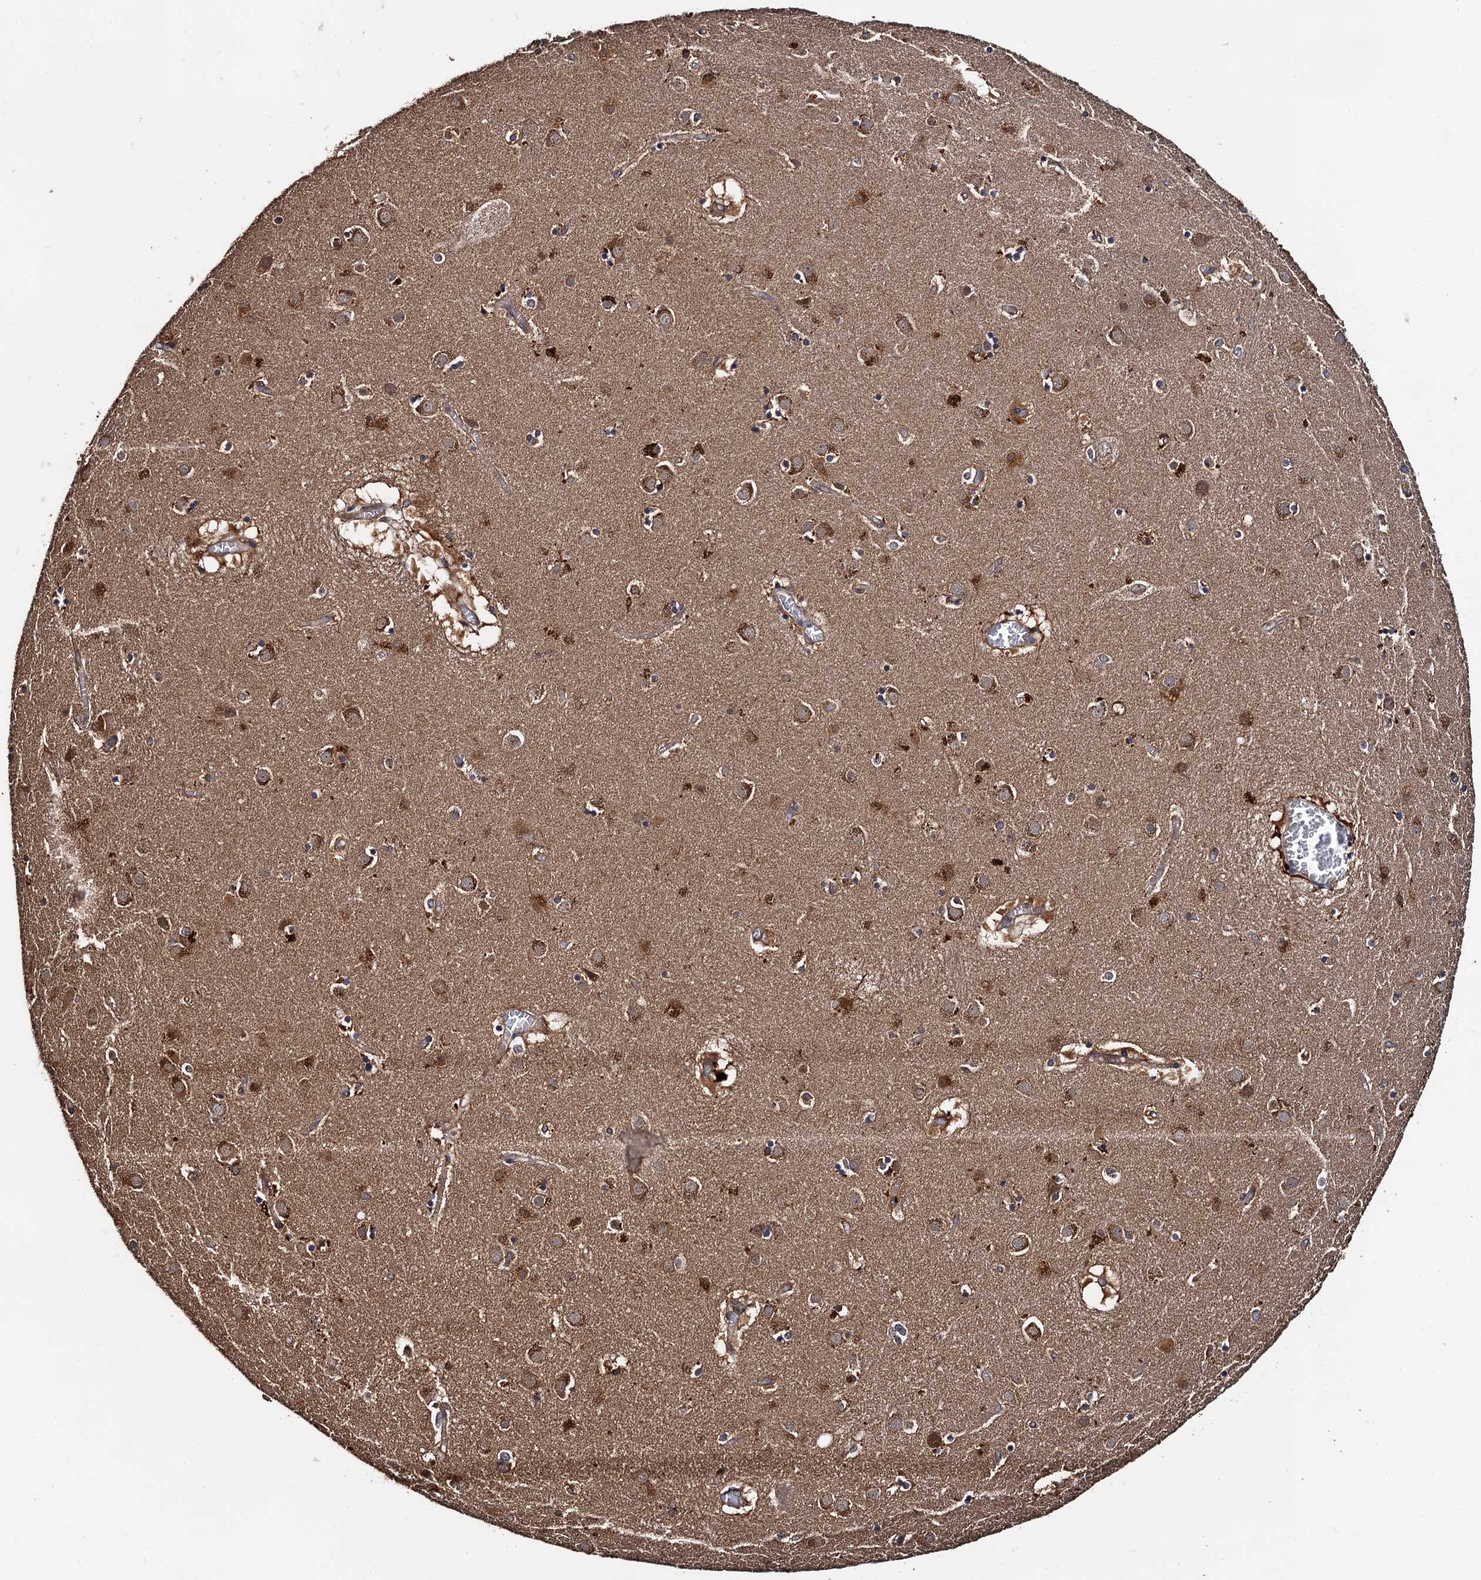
{"staining": {"intensity": "moderate", "quantity": "<25%", "location": "cytoplasmic/membranous"}, "tissue": "caudate", "cell_type": "Glial cells", "image_type": "normal", "snomed": [{"axis": "morphology", "description": "Normal tissue, NOS"}, {"axis": "topography", "description": "Lateral ventricle wall"}], "caption": "Brown immunohistochemical staining in benign human caudate shows moderate cytoplasmic/membranous expression in approximately <25% of glial cells.", "gene": "MIER2", "patient": {"sex": "male", "age": 70}}